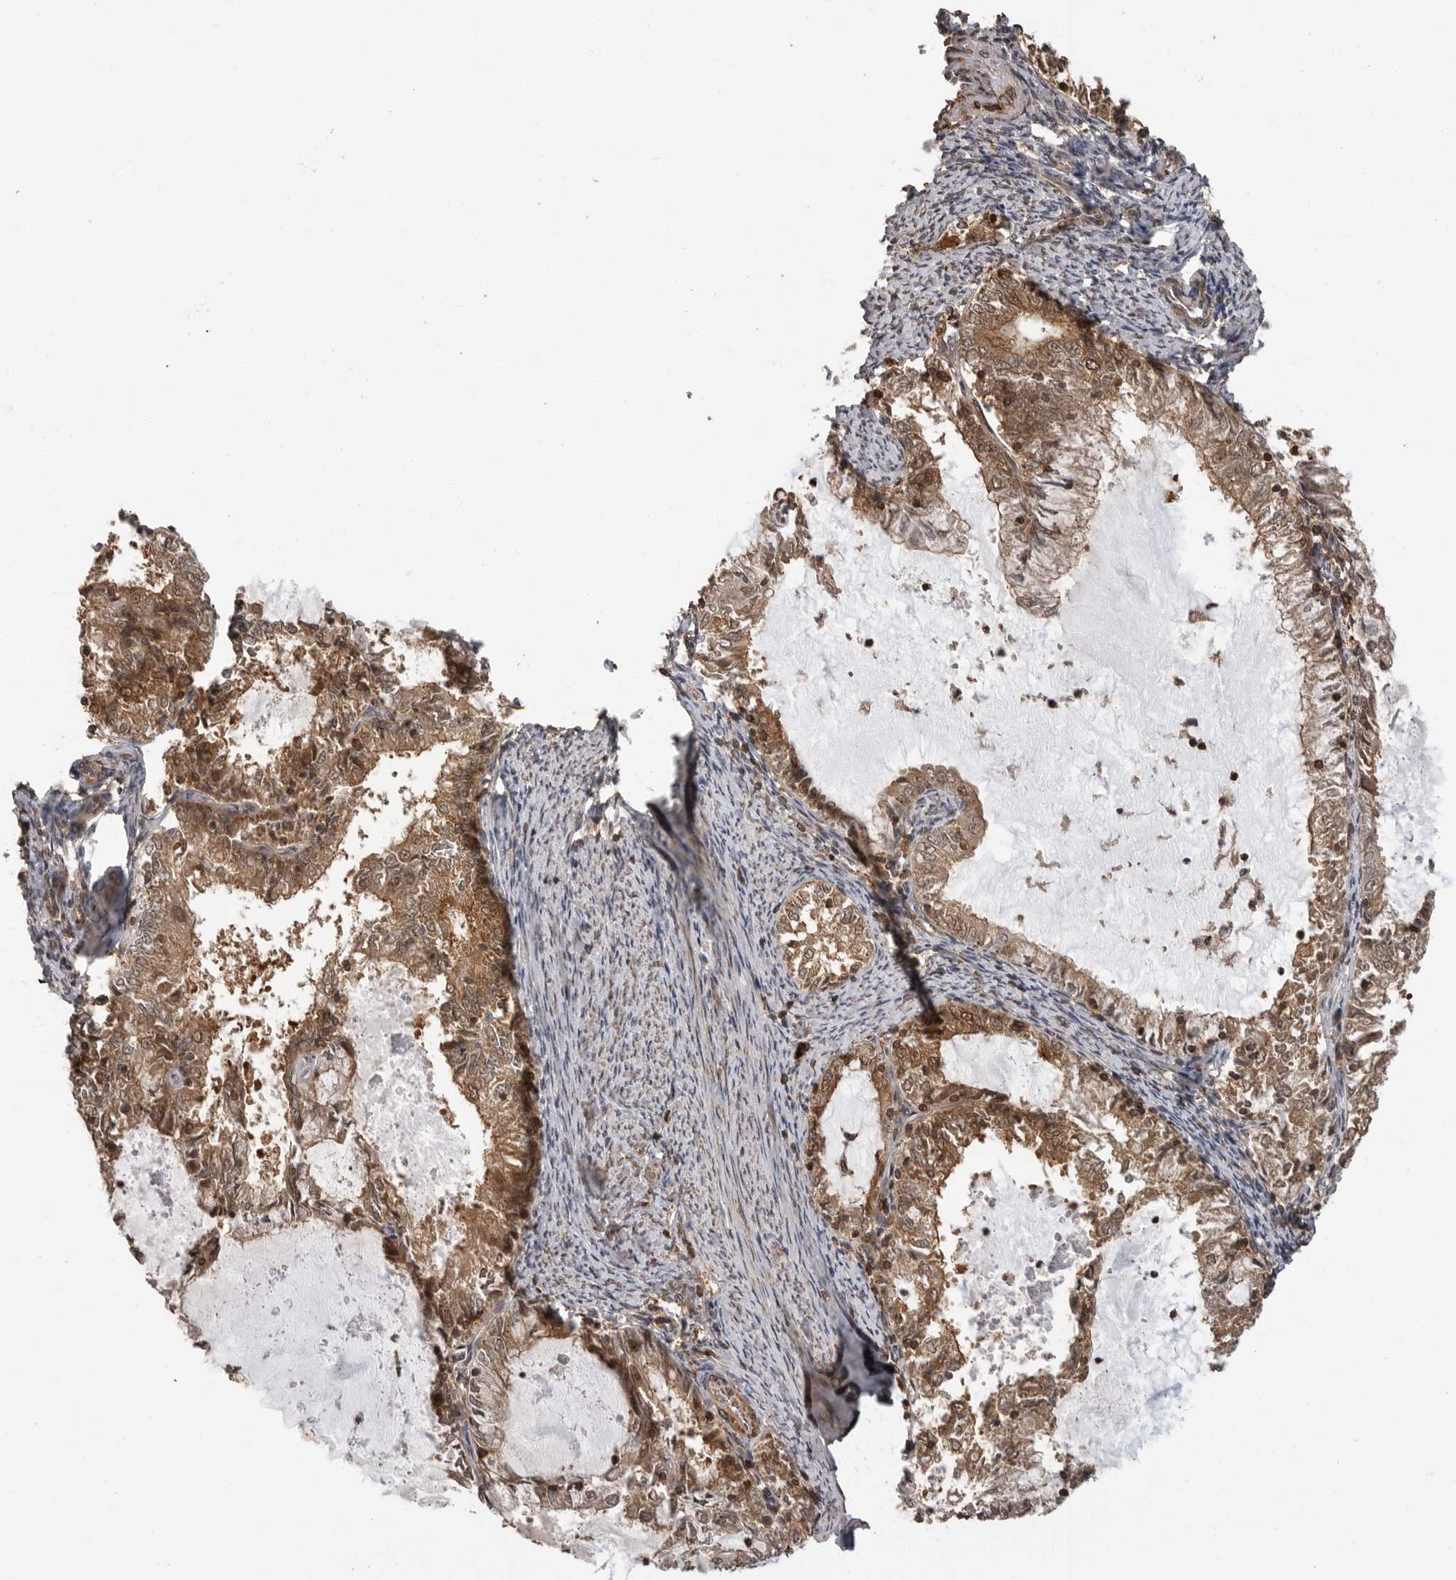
{"staining": {"intensity": "moderate", "quantity": ">75%", "location": "cytoplasmic/membranous,nuclear"}, "tissue": "endometrial cancer", "cell_type": "Tumor cells", "image_type": "cancer", "snomed": [{"axis": "morphology", "description": "Adenocarcinoma, NOS"}, {"axis": "topography", "description": "Endometrium"}], "caption": "Endometrial adenocarcinoma tissue exhibits moderate cytoplasmic/membranous and nuclear positivity in approximately >75% of tumor cells, visualized by immunohistochemistry. The protein of interest is stained brown, and the nuclei are stained in blue (DAB IHC with brightfield microscopy, high magnification).", "gene": "ERN1", "patient": {"sex": "female", "age": 57}}